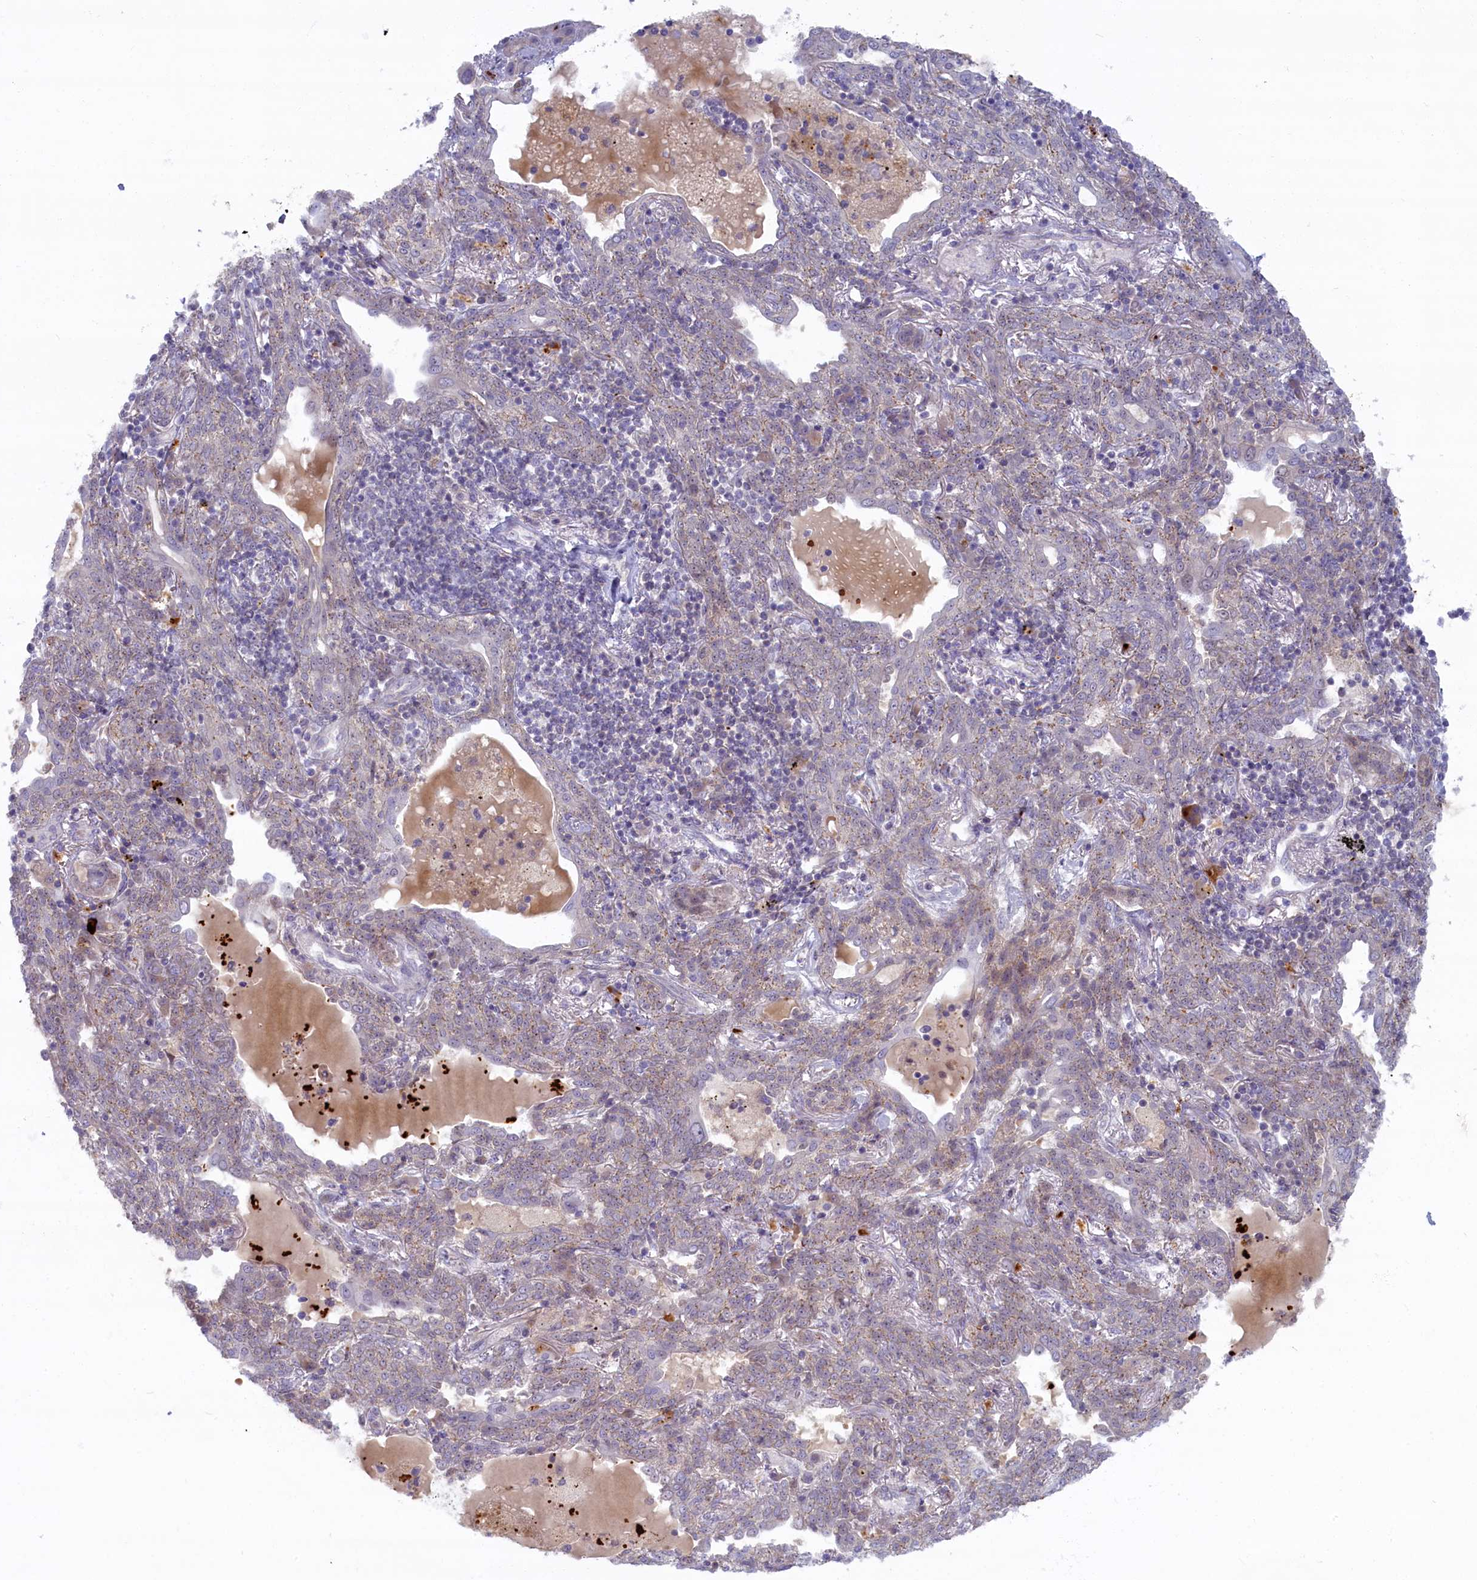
{"staining": {"intensity": "negative", "quantity": "none", "location": "none"}, "tissue": "lung cancer", "cell_type": "Tumor cells", "image_type": "cancer", "snomed": [{"axis": "morphology", "description": "Squamous cell carcinoma, NOS"}, {"axis": "topography", "description": "Lung"}], "caption": "IHC of human lung squamous cell carcinoma exhibits no expression in tumor cells.", "gene": "FCSK", "patient": {"sex": "female", "age": 70}}